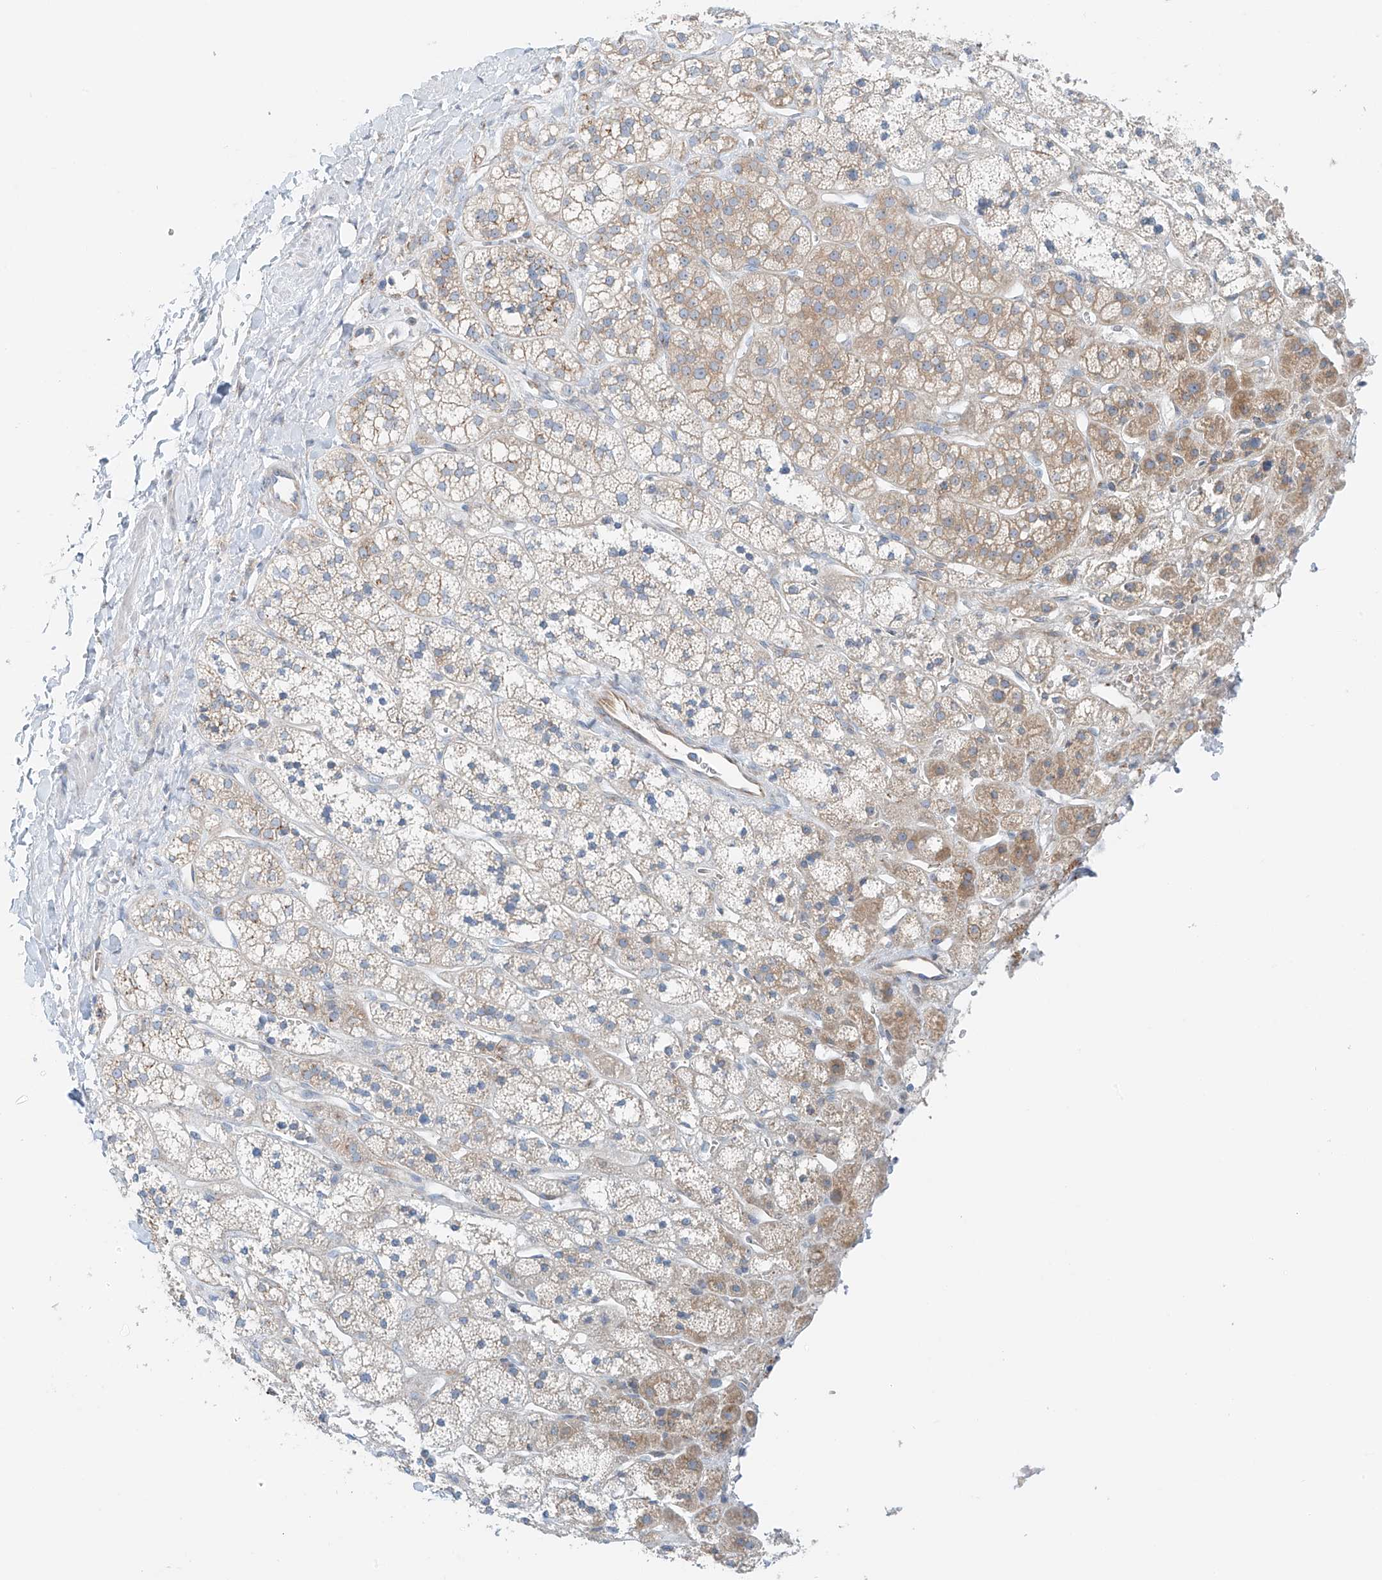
{"staining": {"intensity": "weak", "quantity": "<25%", "location": "cytoplasmic/membranous"}, "tissue": "adrenal gland", "cell_type": "Glandular cells", "image_type": "normal", "snomed": [{"axis": "morphology", "description": "Normal tissue, NOS"}, {"axis": "topography", "description": "Adrenal gland"}], "caption": "Immunohistochemical staining of normal adrenal gland demonstrates no significant expression in glandular cells.", "gene": "EIPR1", "patient": {"sex": "male", "age": 56}}